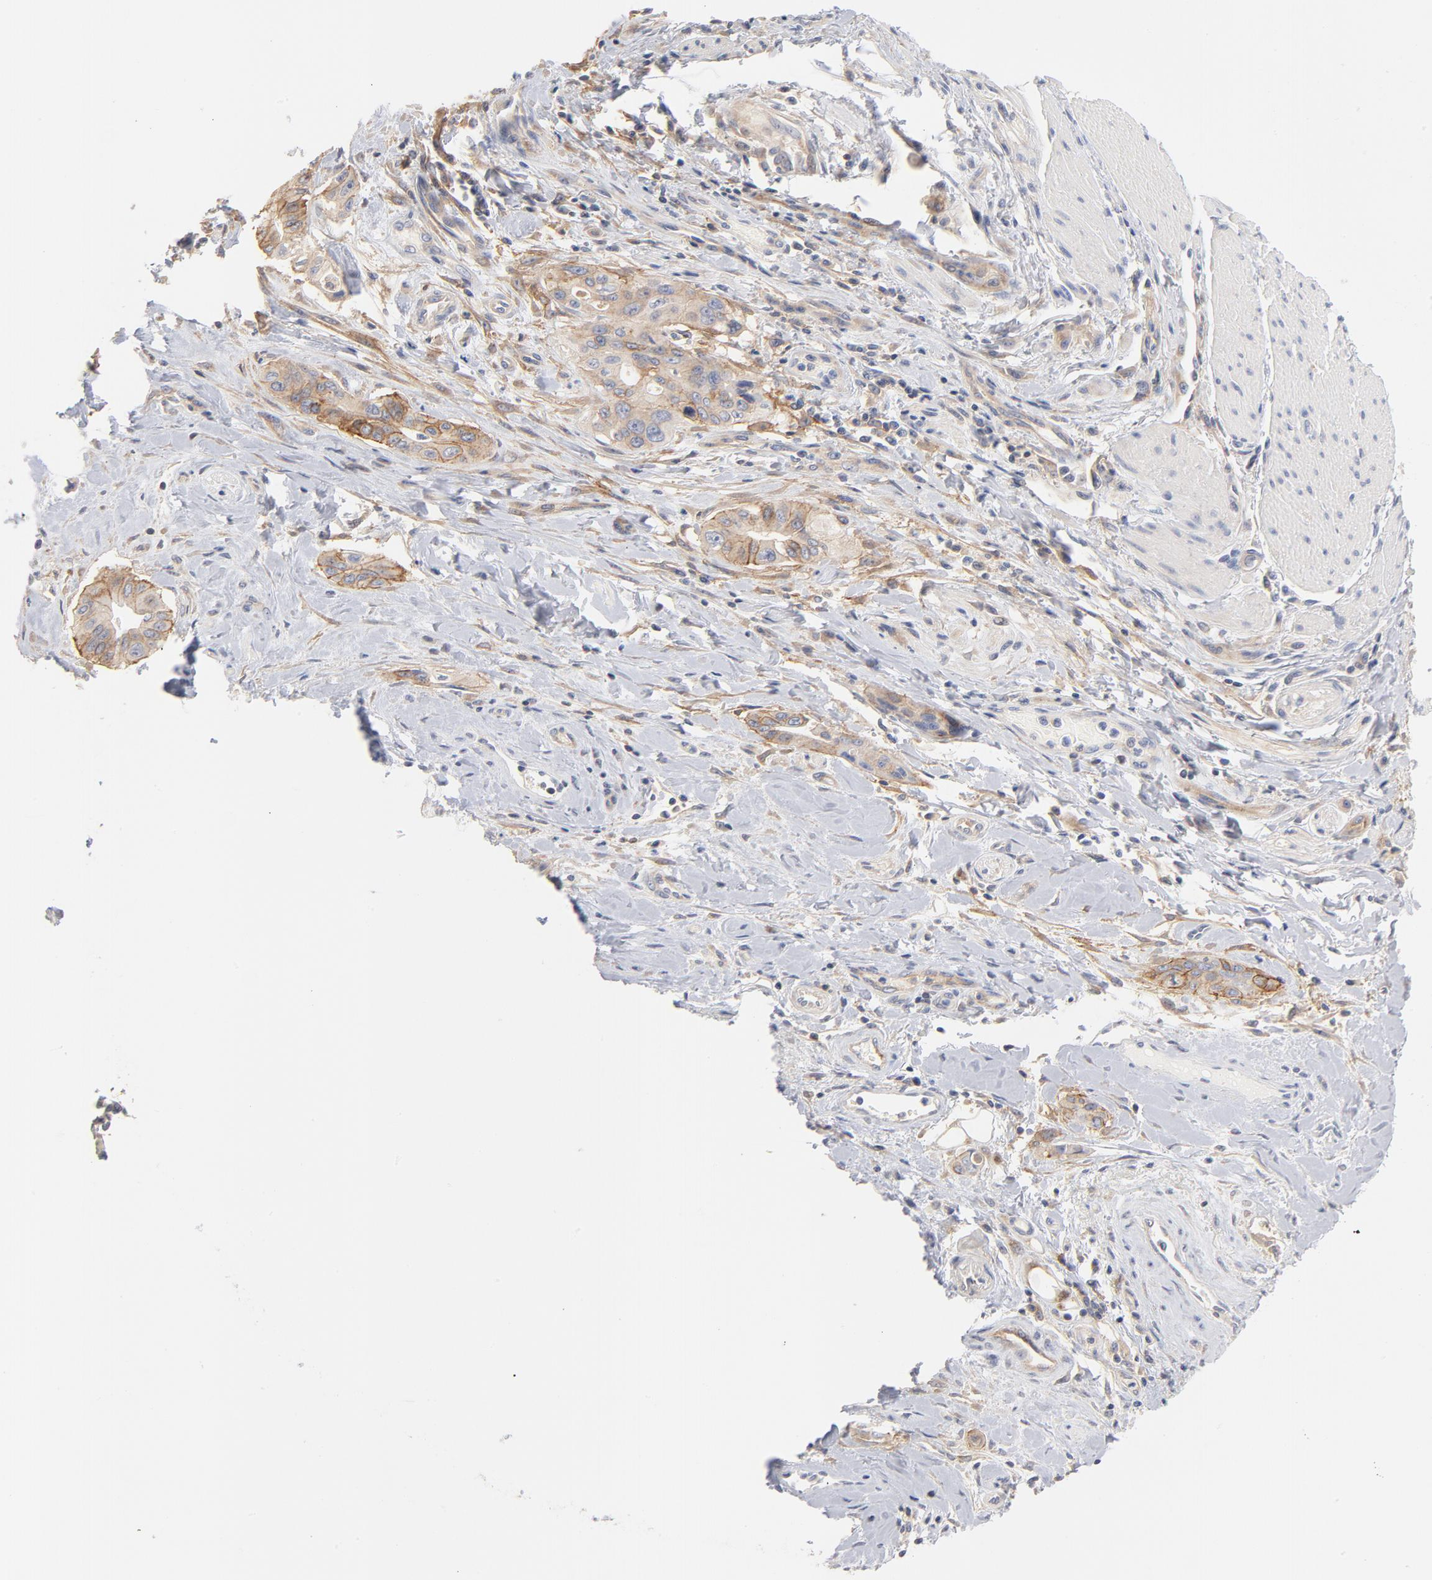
{"staining": {"intensity": "moderate", "quantity": ">75%", "location": "cytoplasmic/membranous"}, "tissue": "pancreatic cancer", "cell_type": "Tumor cells", "image_type": "cancer", "snomed": [{"axis": "morphology", "description": "Adenocarcinoma, NOS"}, {"axis": "topography", "description": "Pancreas"}], "caption": "Pancreatic cancer stained for a protein demonstrates moderate cytoplasmic/membranous positivity in tumor cells.", "gene": "SETD3", "patient": {"sex": "male", "age": 77}}